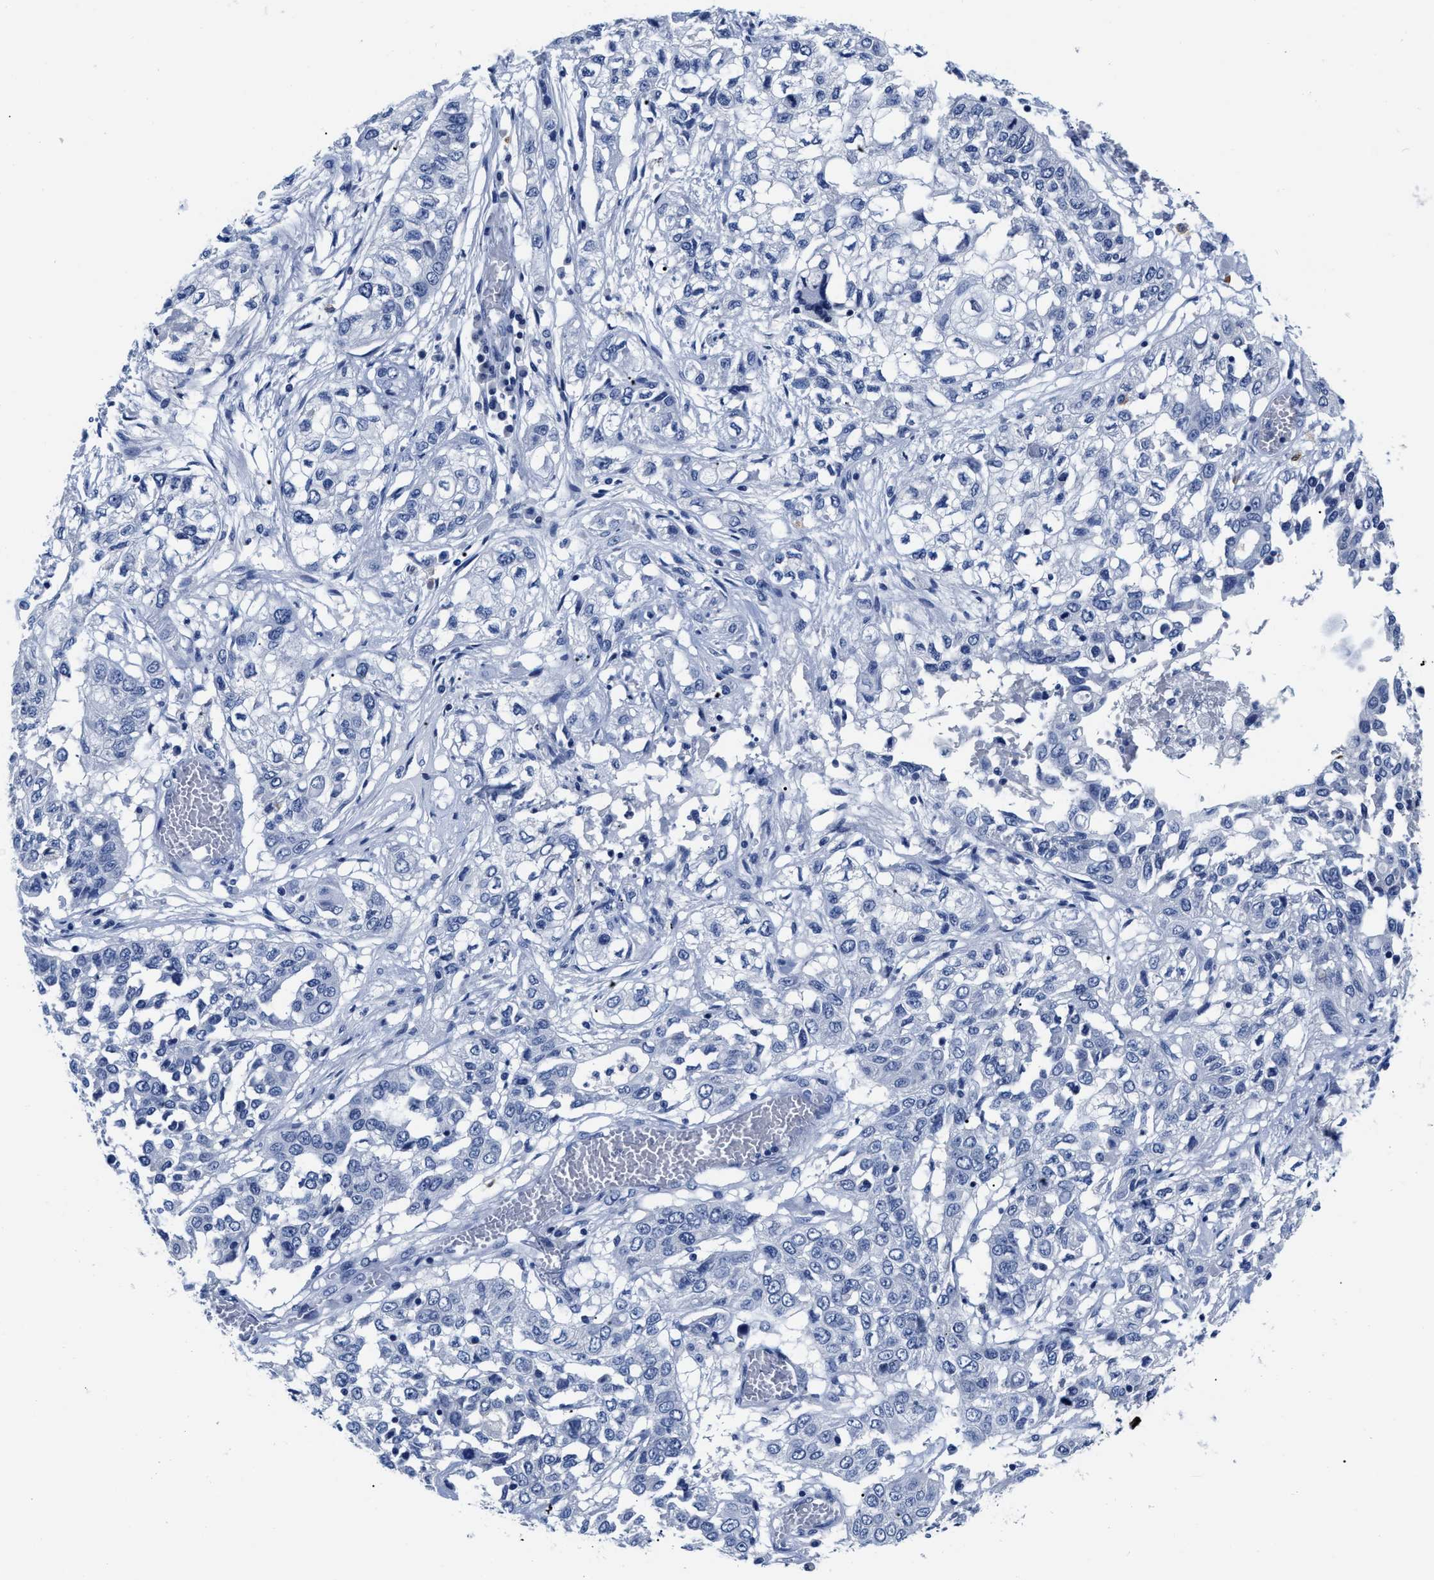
{"staining": {"intensity": "negative", "quantity": "none", "location": "none"}, "tissue": "lung cancer", "cell_type": "Tumor cells", "image_type": "cancer", "snomed": [{"axis": "morphology", "description": "Squamous cell carcinoma, NOS"}, {"axis": "topography", "description": "Lung"}], "caption": "A histopathology image of lung cancer stained for a protein exhibits no brown staining in tumor cells. Nuclei are stained in blue.", "gene": "CER1", "patient": {"sex": "male", "age": 71}}